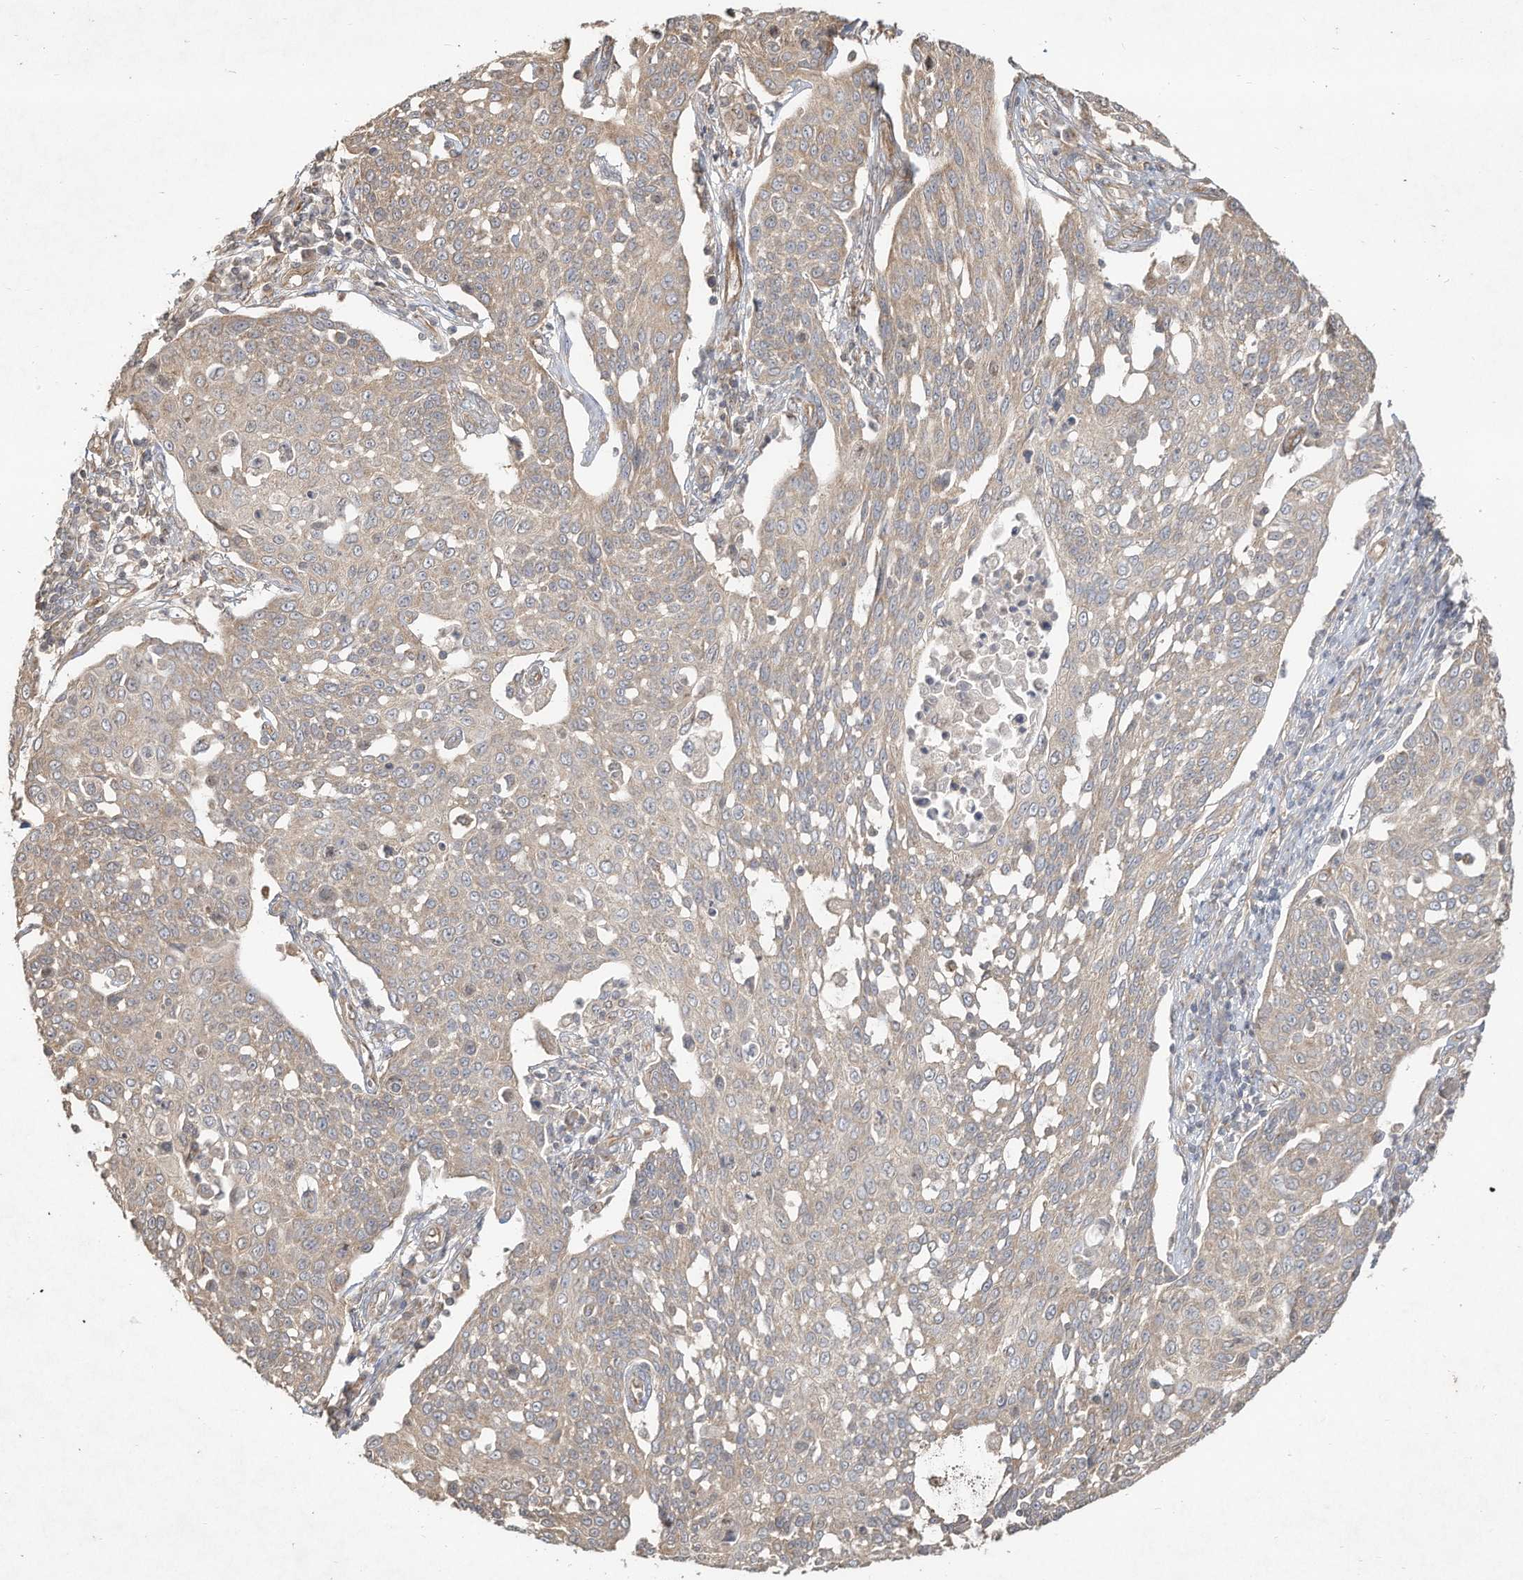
{"staining": {"intensity": "negative", "quantity": "none", "location": "none"}, "tissue": "cervical cancer", "cell_type": "Tumor cells", "image_type": "cancer", "snomed": [{"axis": "morphology", "description": "Squamous cell carcinoma, NOS"}, {"axis": "topography", "description": "Cervix"}], "caption": "Immunohistochemistry micrograph of human squamous cell carcinoma (cervical) stained for a protein (brown), which shows no staining in tumor cells.", "gene": "DYNC1I2", "patient": {"sex": "female", "age": 34}}